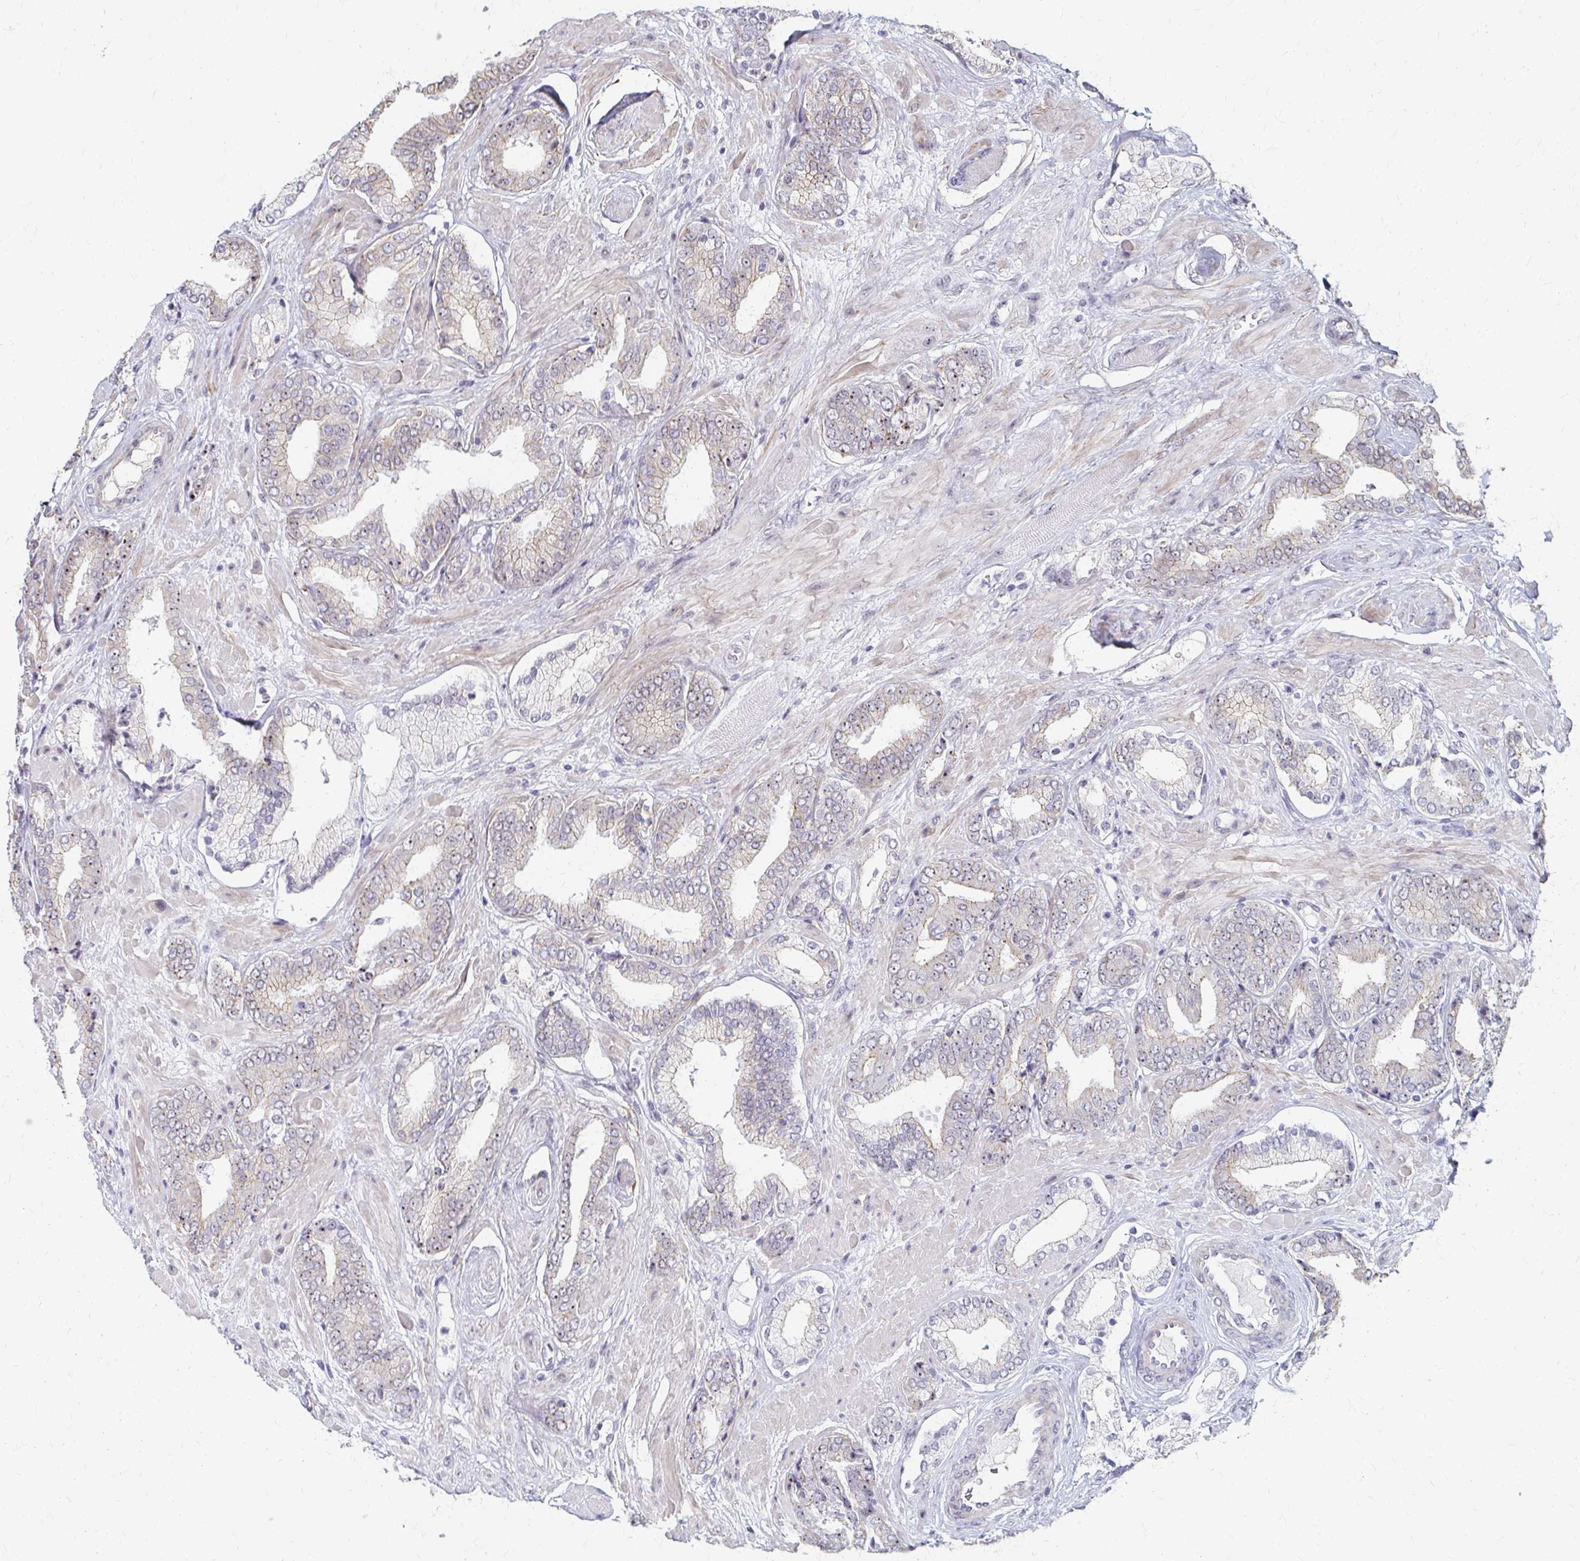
{"staining": {"intensity": "weak", "quantity": "25%-75%", "location": "cytoplasmic/membranous,nuclear"}, "tissue": "prostate cancer", "cell_type": "Tumor cells", "image_type": "cancer", "snomed": [{"axis": "morphology", "description": "Adenocarcinoma, High grade"}, {"axis": "topography", "description": "Prostate"}], "caption": "Human prostate cancer (adenocarcinoma (high-grade)) stained with a protein marker exhibits weak staining in tumor cells.", "gene": "PES1", "patient": {"sex": "male", "age": 56}}